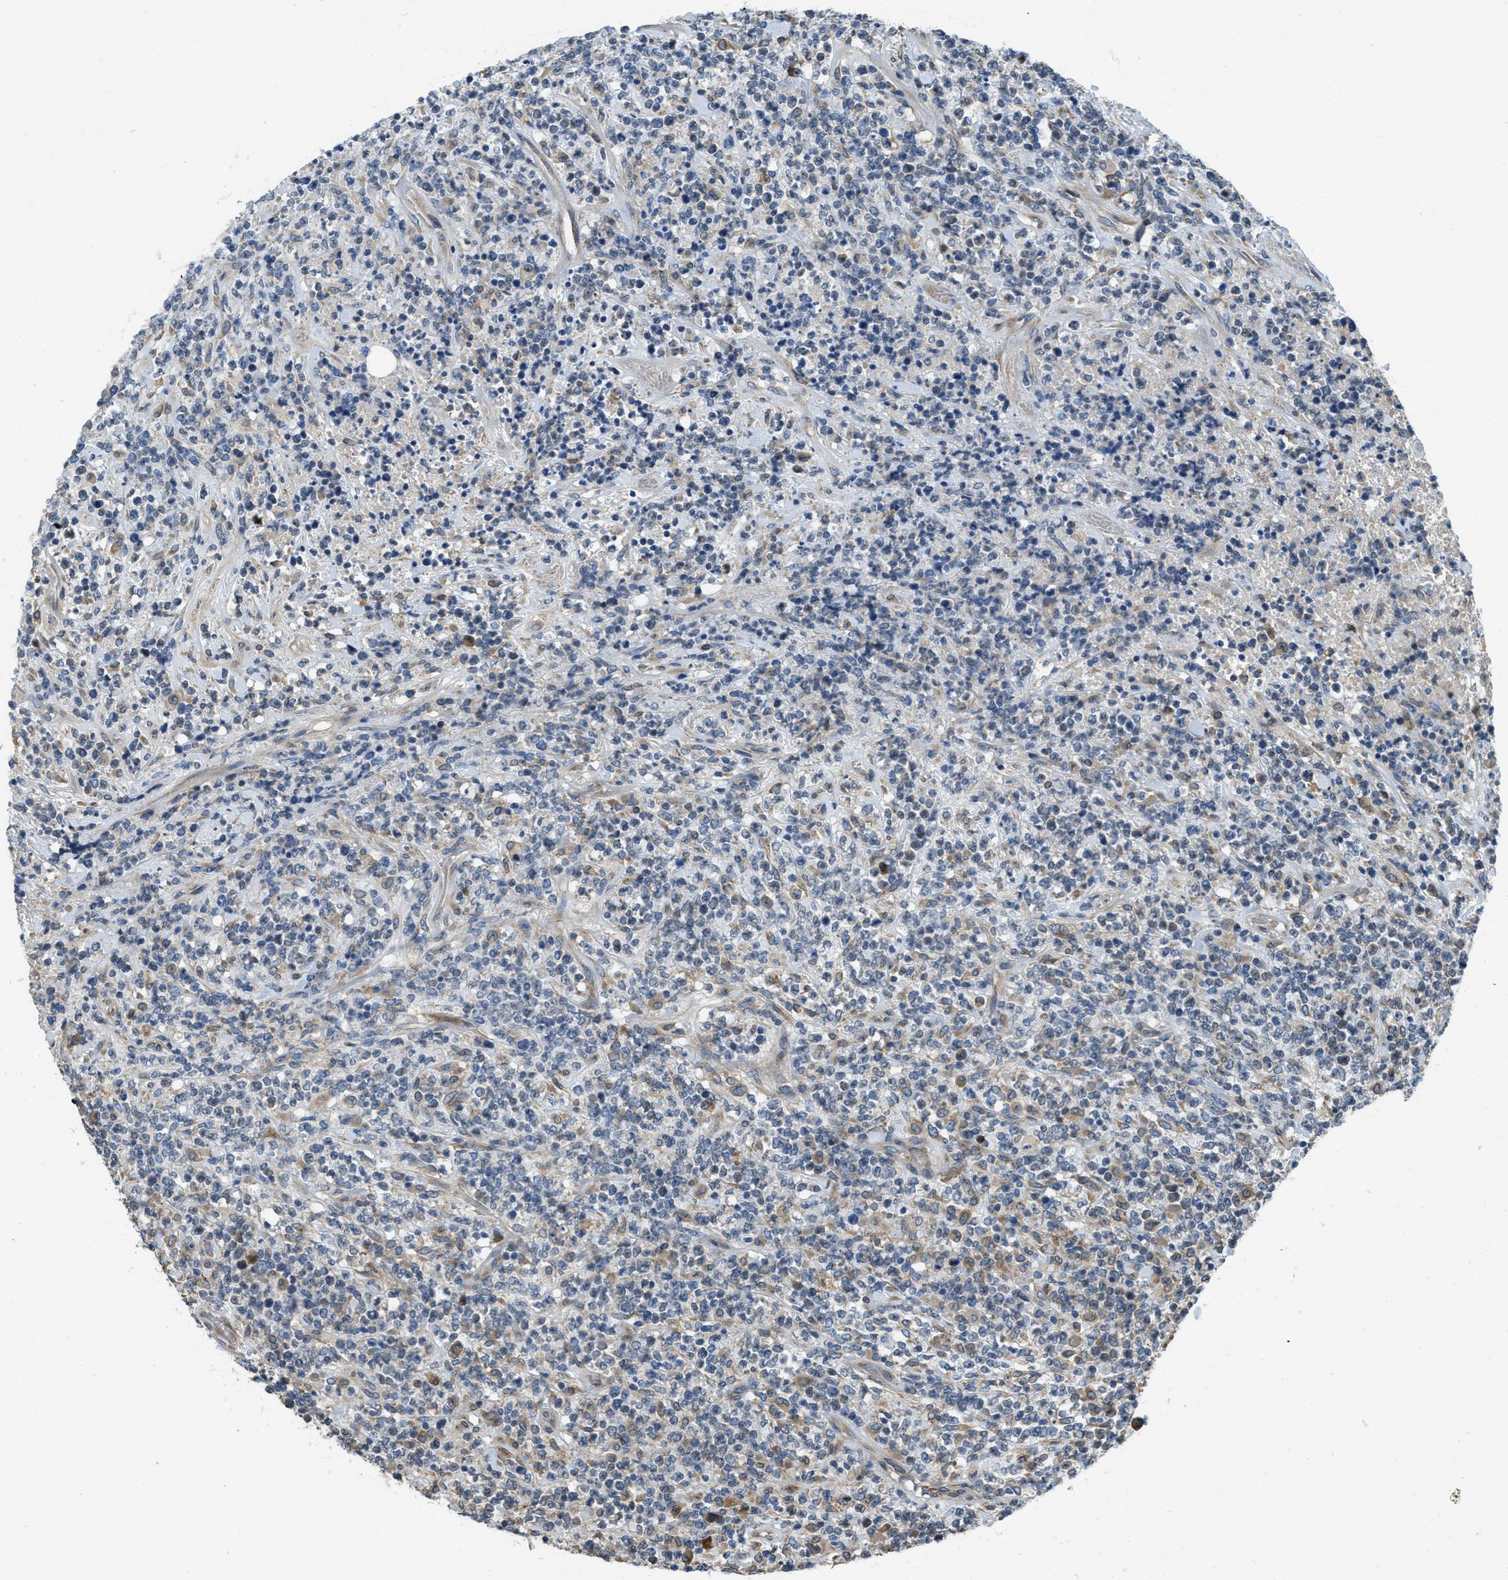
{"staining": {"intensity": "weak", "quantity": "<25%", "location": "cytoplasmic/membranous"}, "tissue": "lymphoma", "cell_type": "Tumor cells", "image_type": "cancer", "snomed": [{"axis": "morphology", "description": "Malignant lymphoma, non-Hodgkin's type, High grade"}, {"axis": "topography", "description": "Soft tissue"}], "caption": "High-grade malignant lymphoma, non-Hodgkin's type stained for a protein using immunohistochemistry displays no expression tumor cells.", "gene": "MPDU1", "patient": {"sex": "male", "age": 18}}